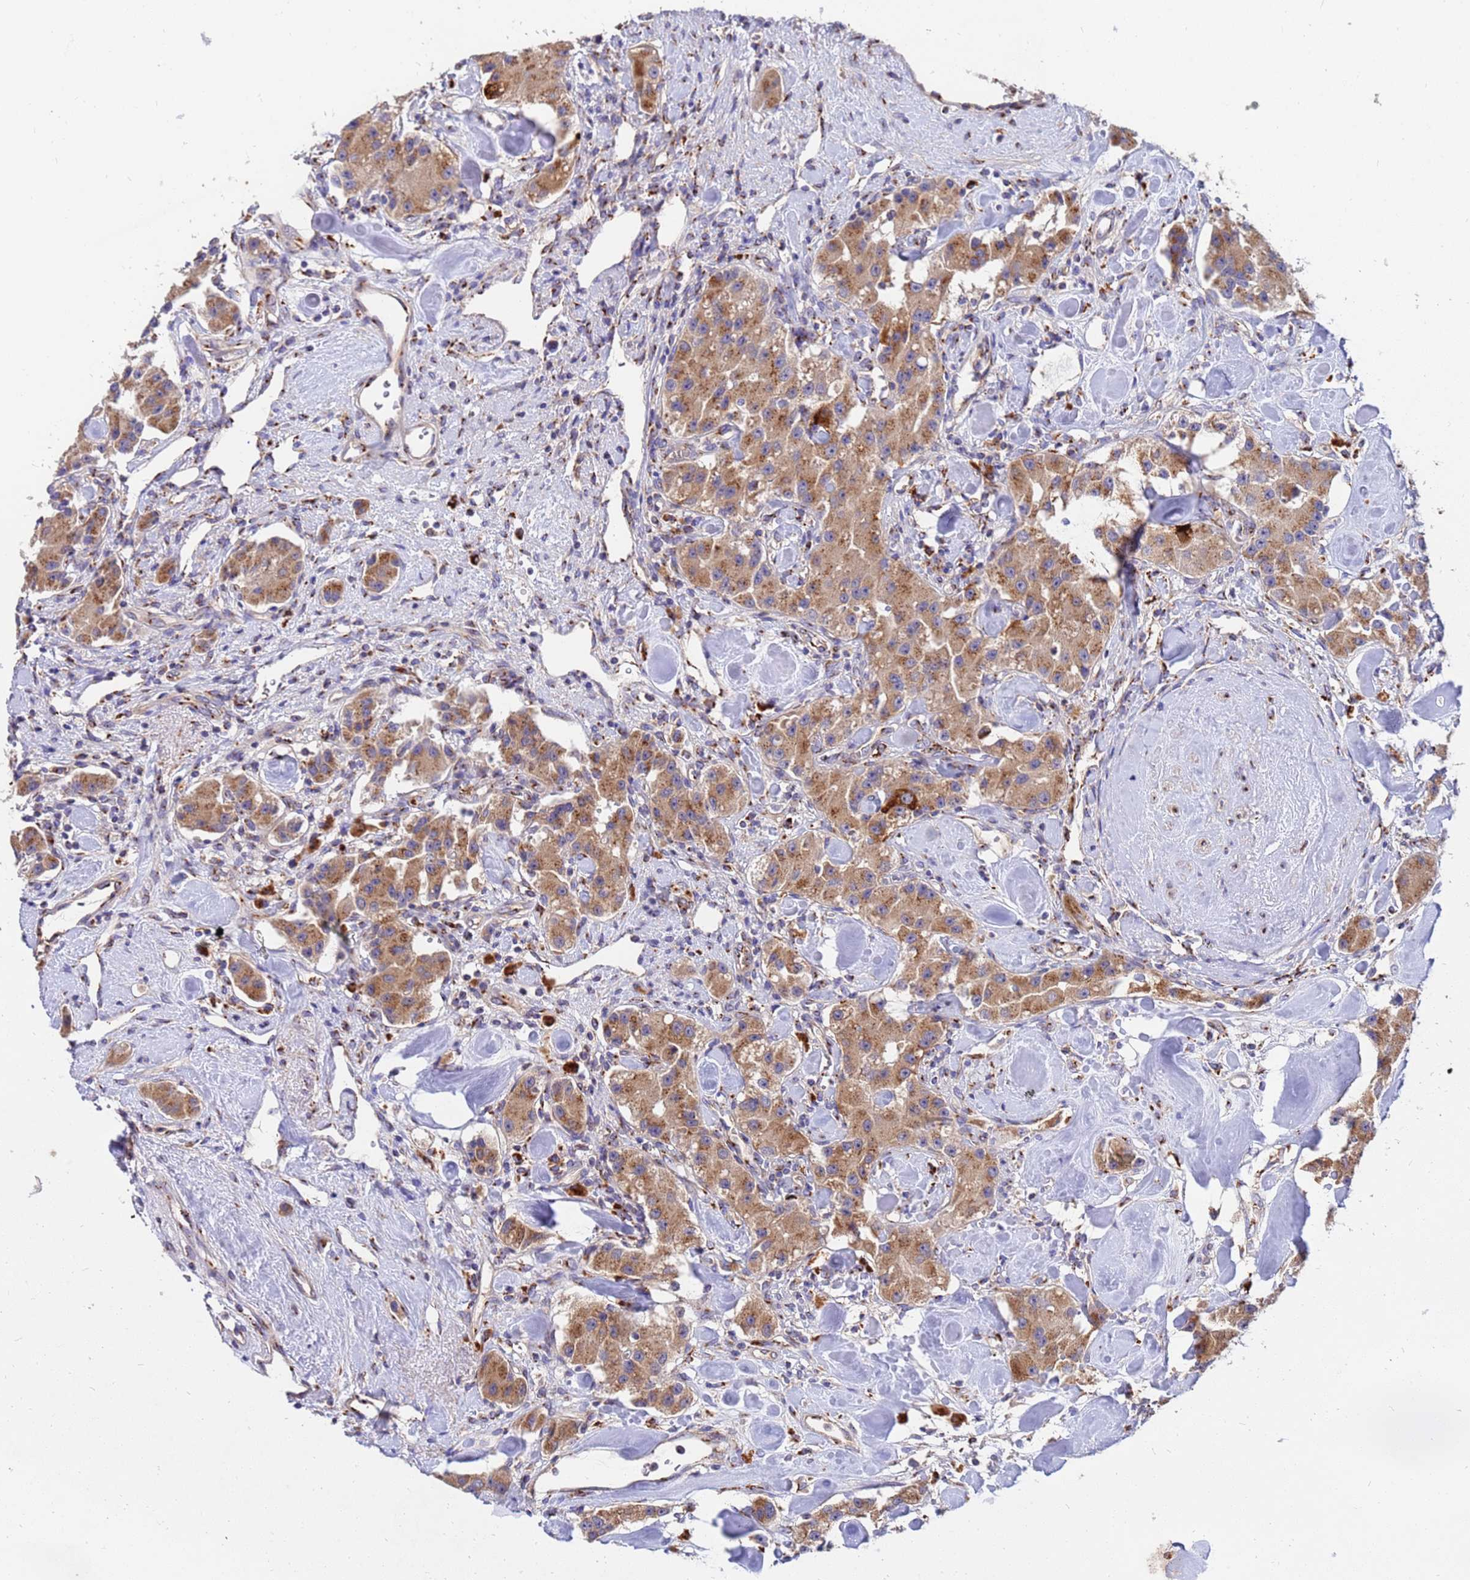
{"staining": {"intensity": "moderate", "quantity": ">75%", "location": "cytoplasmic/membranous"}, "tissue": "carcinoid", "cell_type": "Tumor cells", "image_type": "cancer", "snomed": [{"axis": "morphology", "description": "Carcinoid, malignant, NOS"}, {"axis": "topography", "description": "Pancreas"}], "caption": "IHC (DAB) staining of carcinoid reveals moderate cytoplasmic/membranous protein staining in about >75% of tumor cells. The protein of interest is shown in brown color, while the nuclei are stained blue.", "gene": "HPS3", "patient": {"sex": "male", "age": 41}}